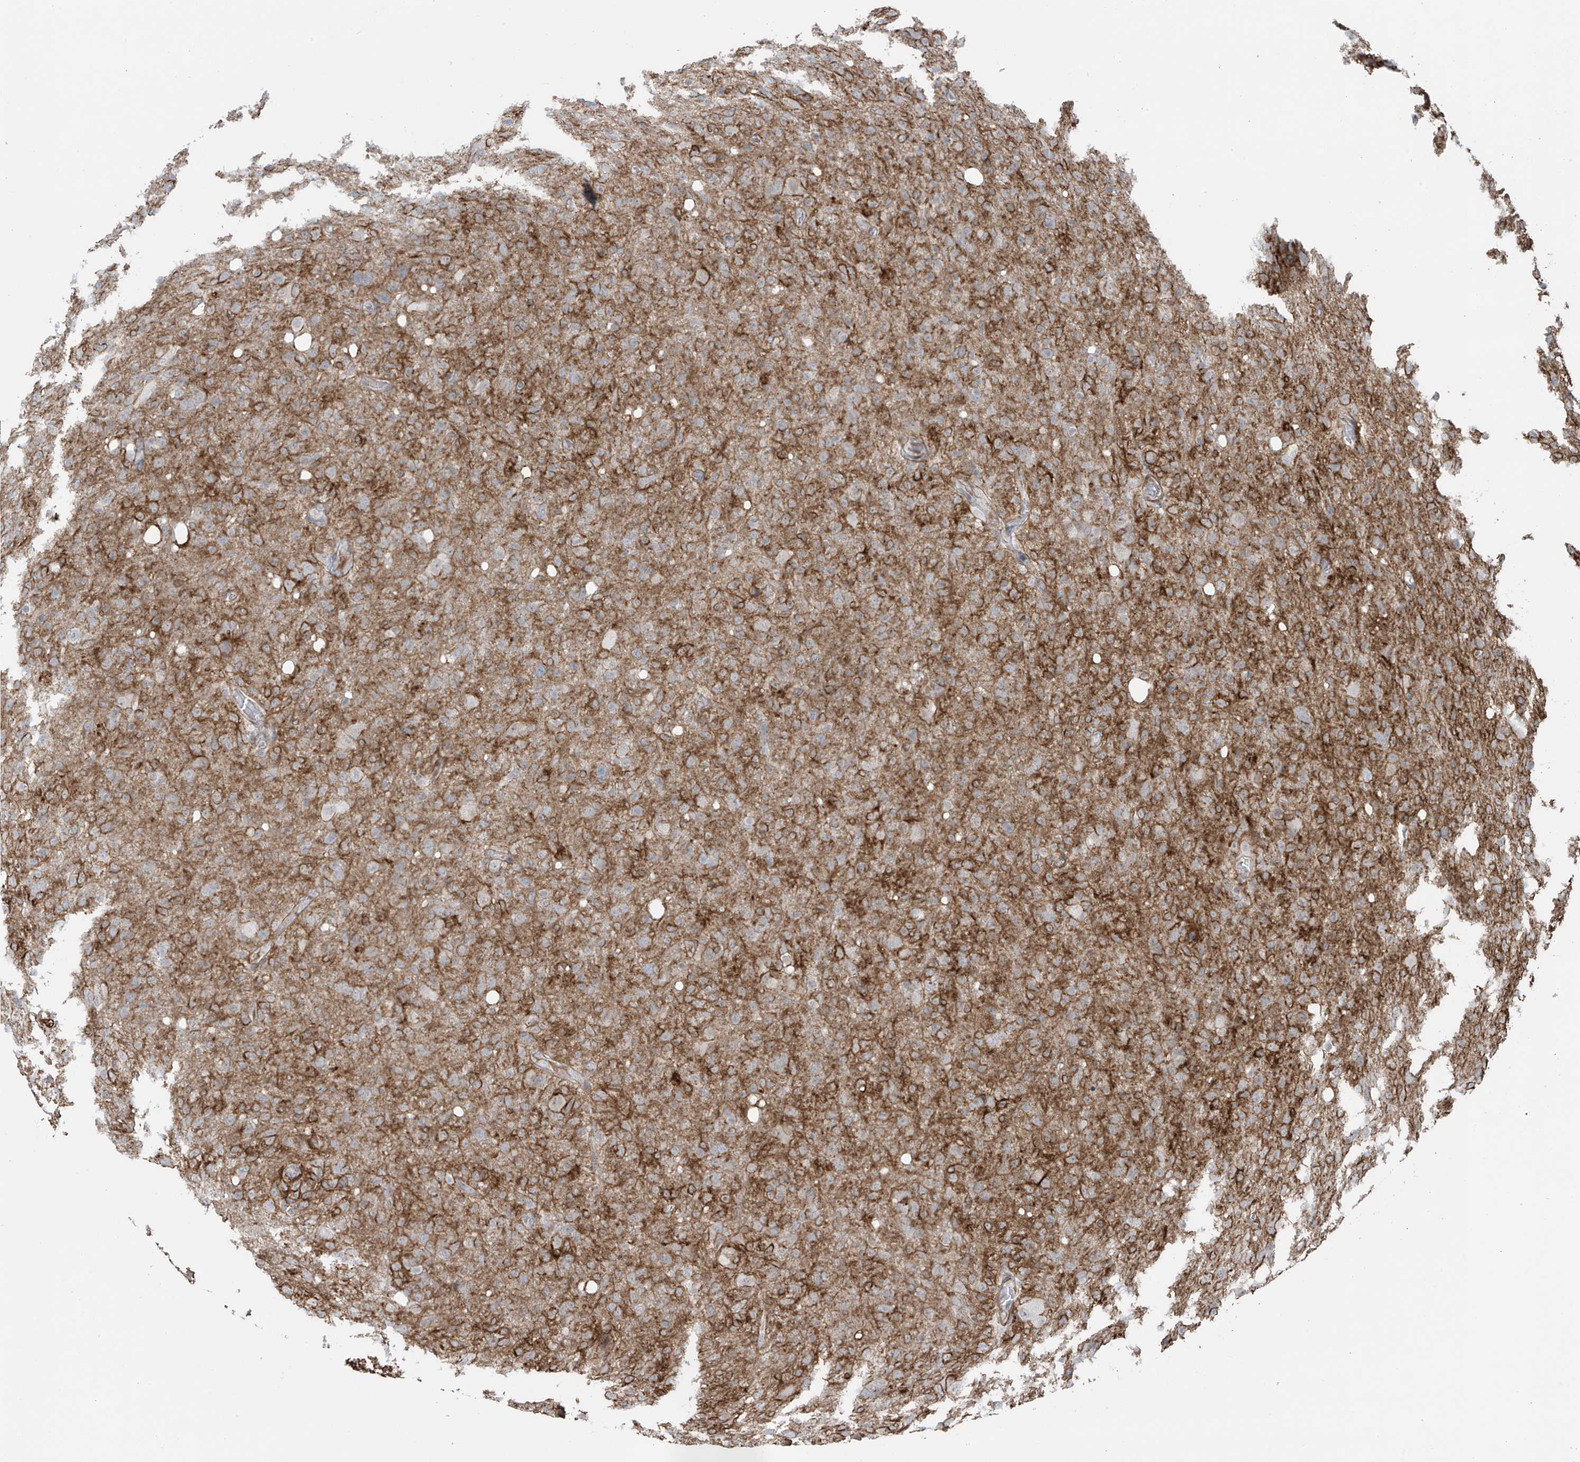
{"staining": {"intensity": "negative", "quantity": "none", "location": "none"}, "tissue": "glioma", "cell_type": "Tumor cells", "image_type": "cancer", "snomed": [{"axis": "morphology", "description": "Glioma, malignant, High grade"}, {"axis": "topography", "description": "Brain"}], "caption": "Tumor cells are negative for protein expression in human glioma.", "gene": "RASGEF1A", "patient": {"sex": "female", "age": 57}}